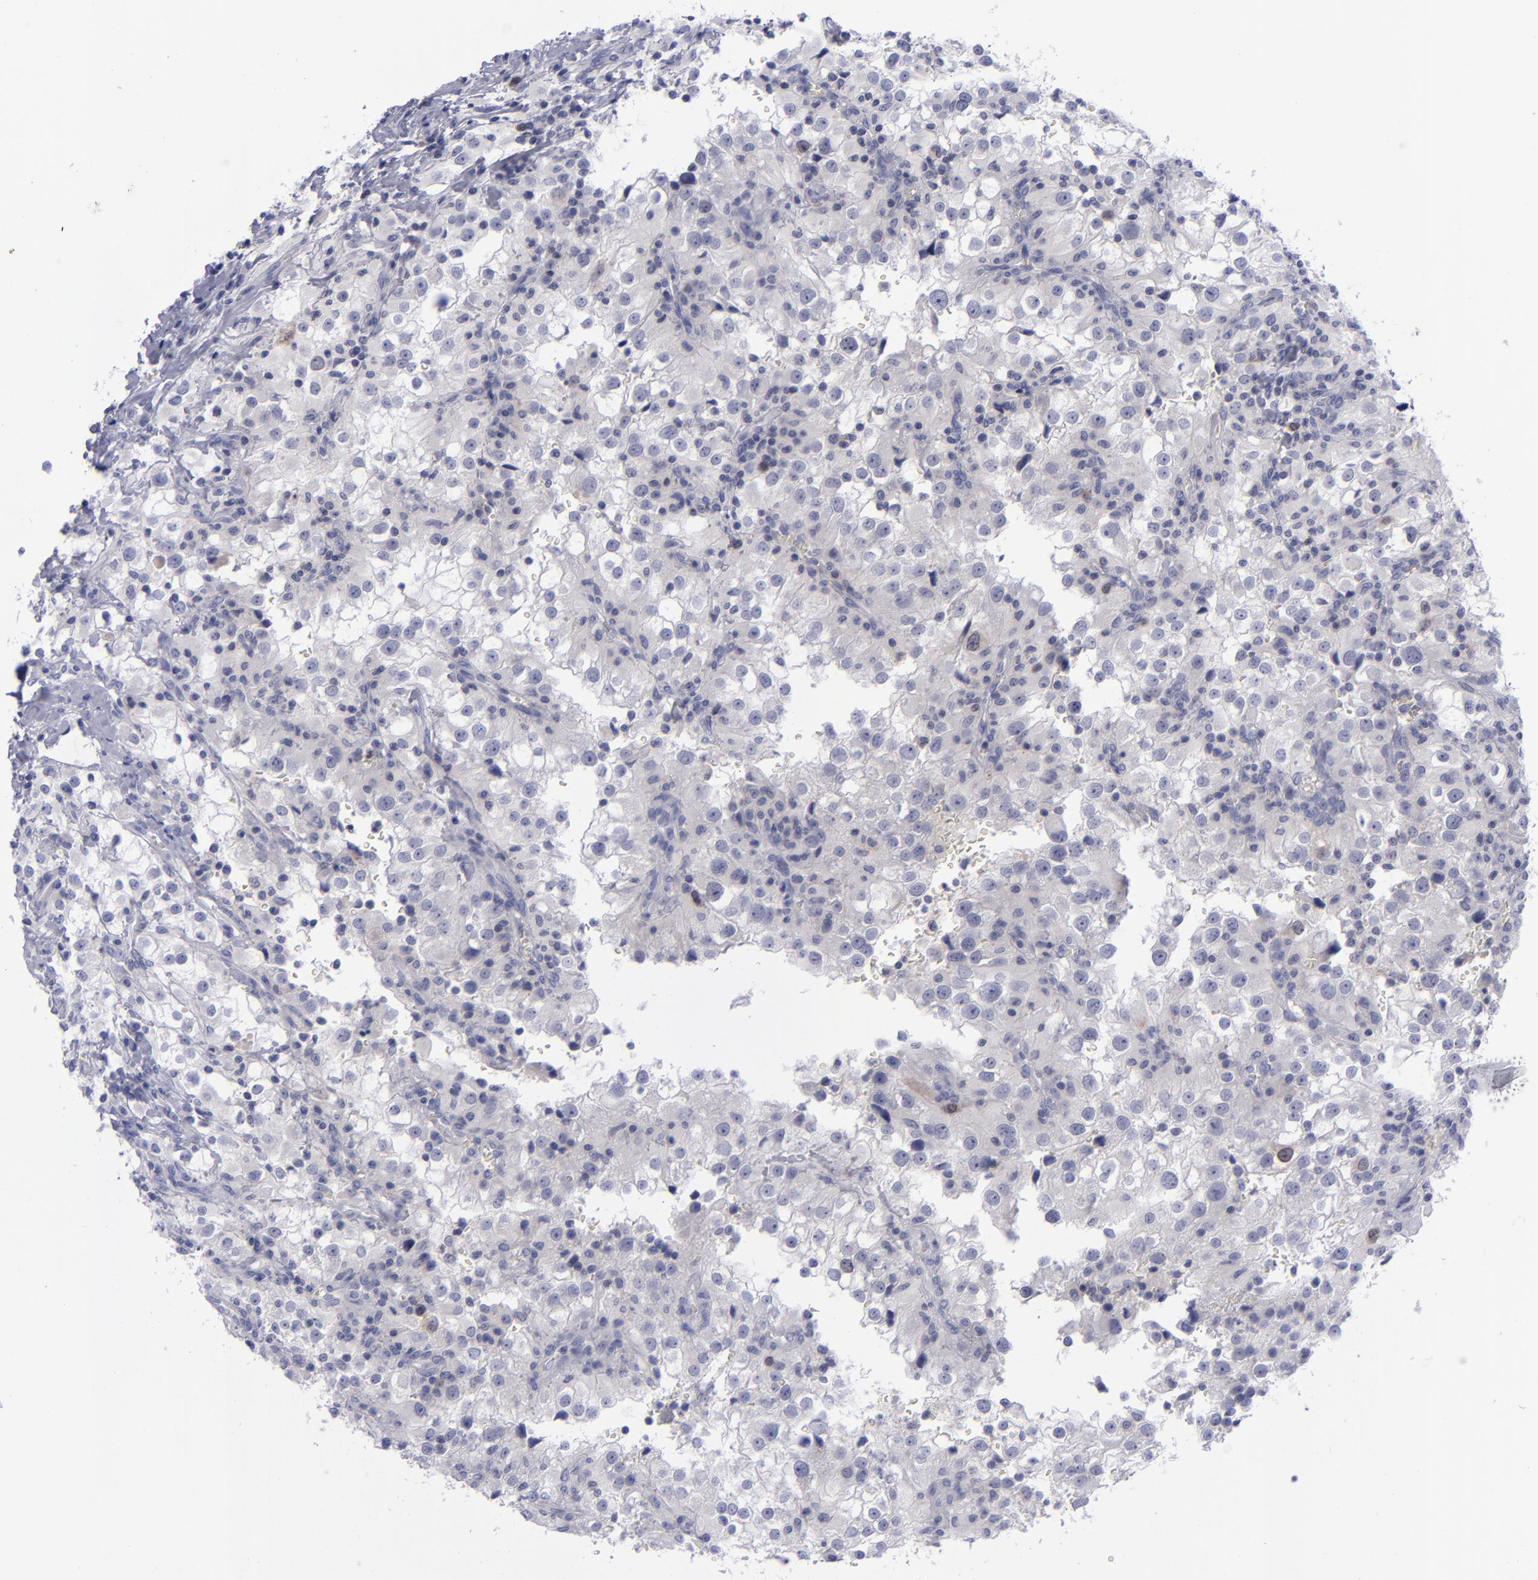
{"staining": {"intensity": "weak", "quantity": "<25%", "location": "nuclear"}, "tissue": "renal cancer", "cell_type": "Tumor cells", "image_type": "cancer", "snomed": [{"axis": "morphology", "description": "Adenocarcinoma, NOS"}, {"axis": "topography", "description": "Kidney"}], "caption": "The immunohistochemistry (IHC) image has no significant staining in tumor cells of renal adenocarcinoma tissue. (Stains: DAB (3,3'-diaminobenzidine) immunohistochemistry with hematoxylin counter stain, Microscopy: brightfield microscopy at high magnification).", "gene": "AURKA", "patient": {"sex": "female", "age": 52}}